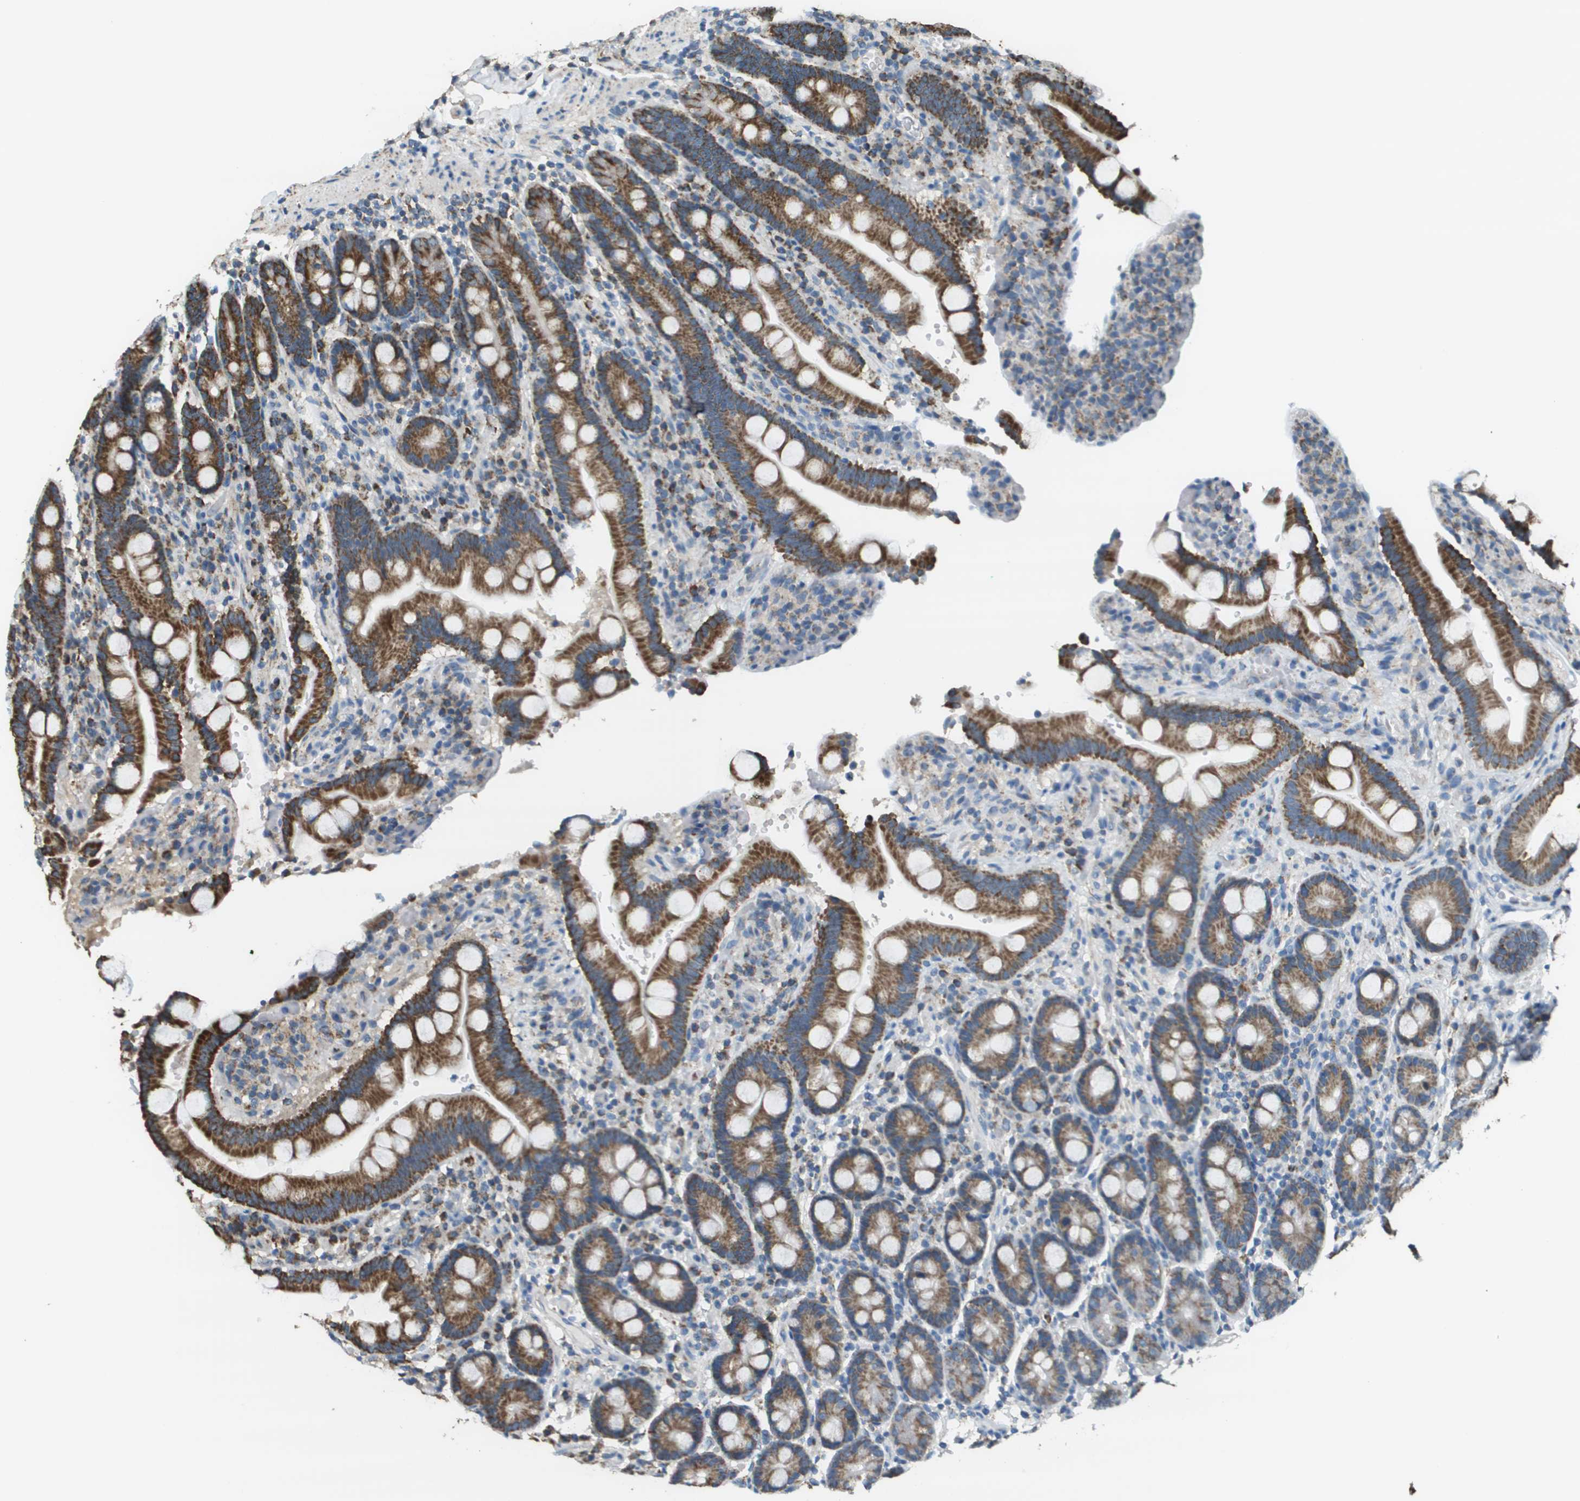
{"staining": {"intensity": "strong", "quantity": ">75%", "location": "cytoplasmic/membranous"}, "tissue": "duodenum", "cell_type": "Glandular cells", "image_type": "normal", "snomed": [{"axis": "morphology", "description": "Normal tissue, NOS"}, {"axis": "topography", "description": "Small intestine, NOS"}], "caption": "A brown stain highlights strong cytoplasmic/membranous expression of a protein in glandular cells of benign duodenum. (Brightfield microscopy of DAB IHC at high magnification).", "gene": "FH", "patient": {"sex": "female", "age": 71}}